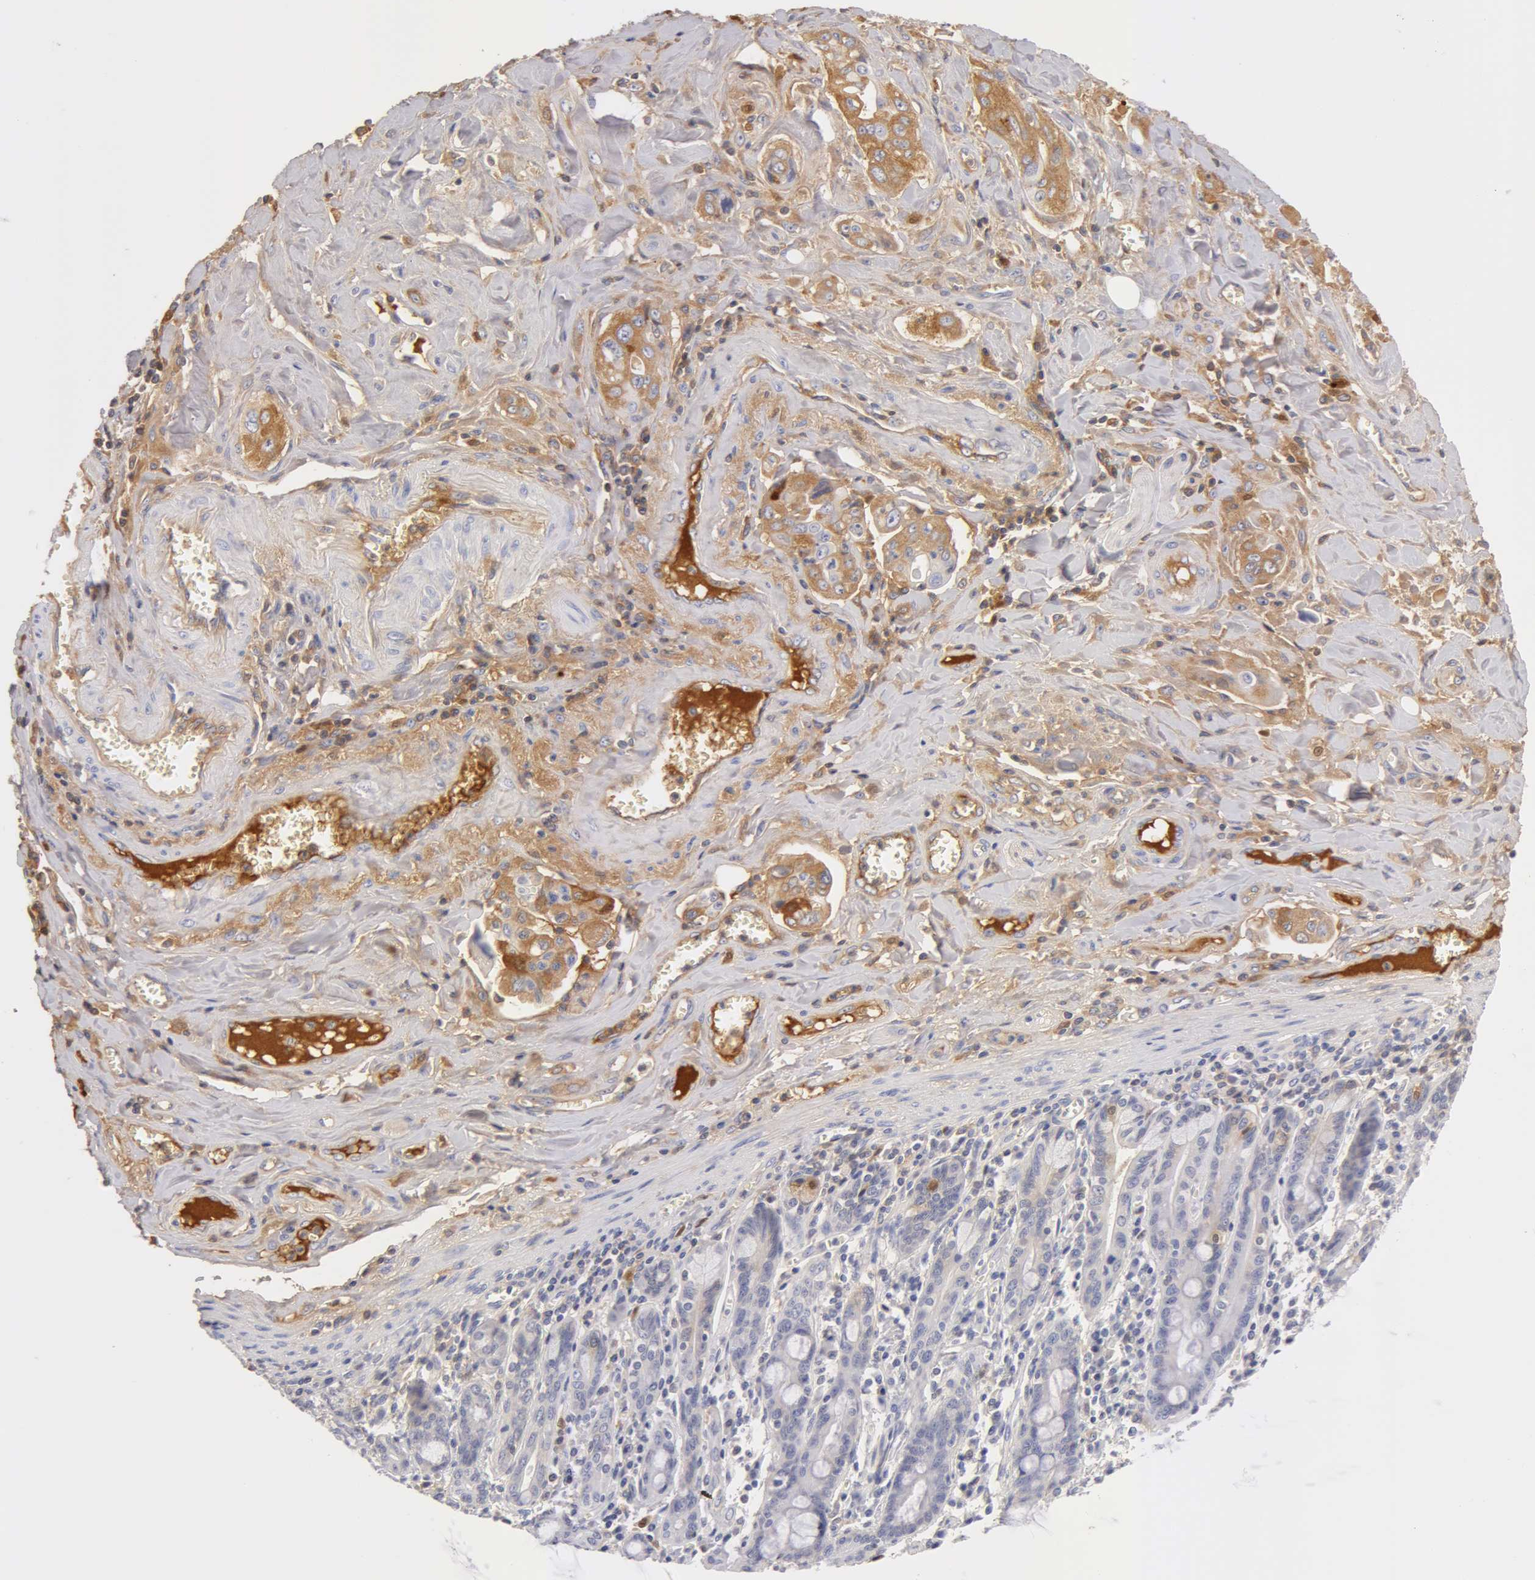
{"staining": {"intensity": "weak", "quantity": "<25%", "location": "cytoplasmic/membranous"}, "tissue": "pancreatic cancer", "cell_type": "Tumor cells", "image_type": "cancer", "snomed": [{"axis": "morphology", "description": "Adenocarcinoma, NOS"}, {"axis": "topography", "description": "Pancreas"}], "caption": "Image shows no significant protein expression in tumor cells of pancreatic cancer (adenocarcinoma).", "gene": "AHSG", "patient": {"sex": "male", "age": 77}}